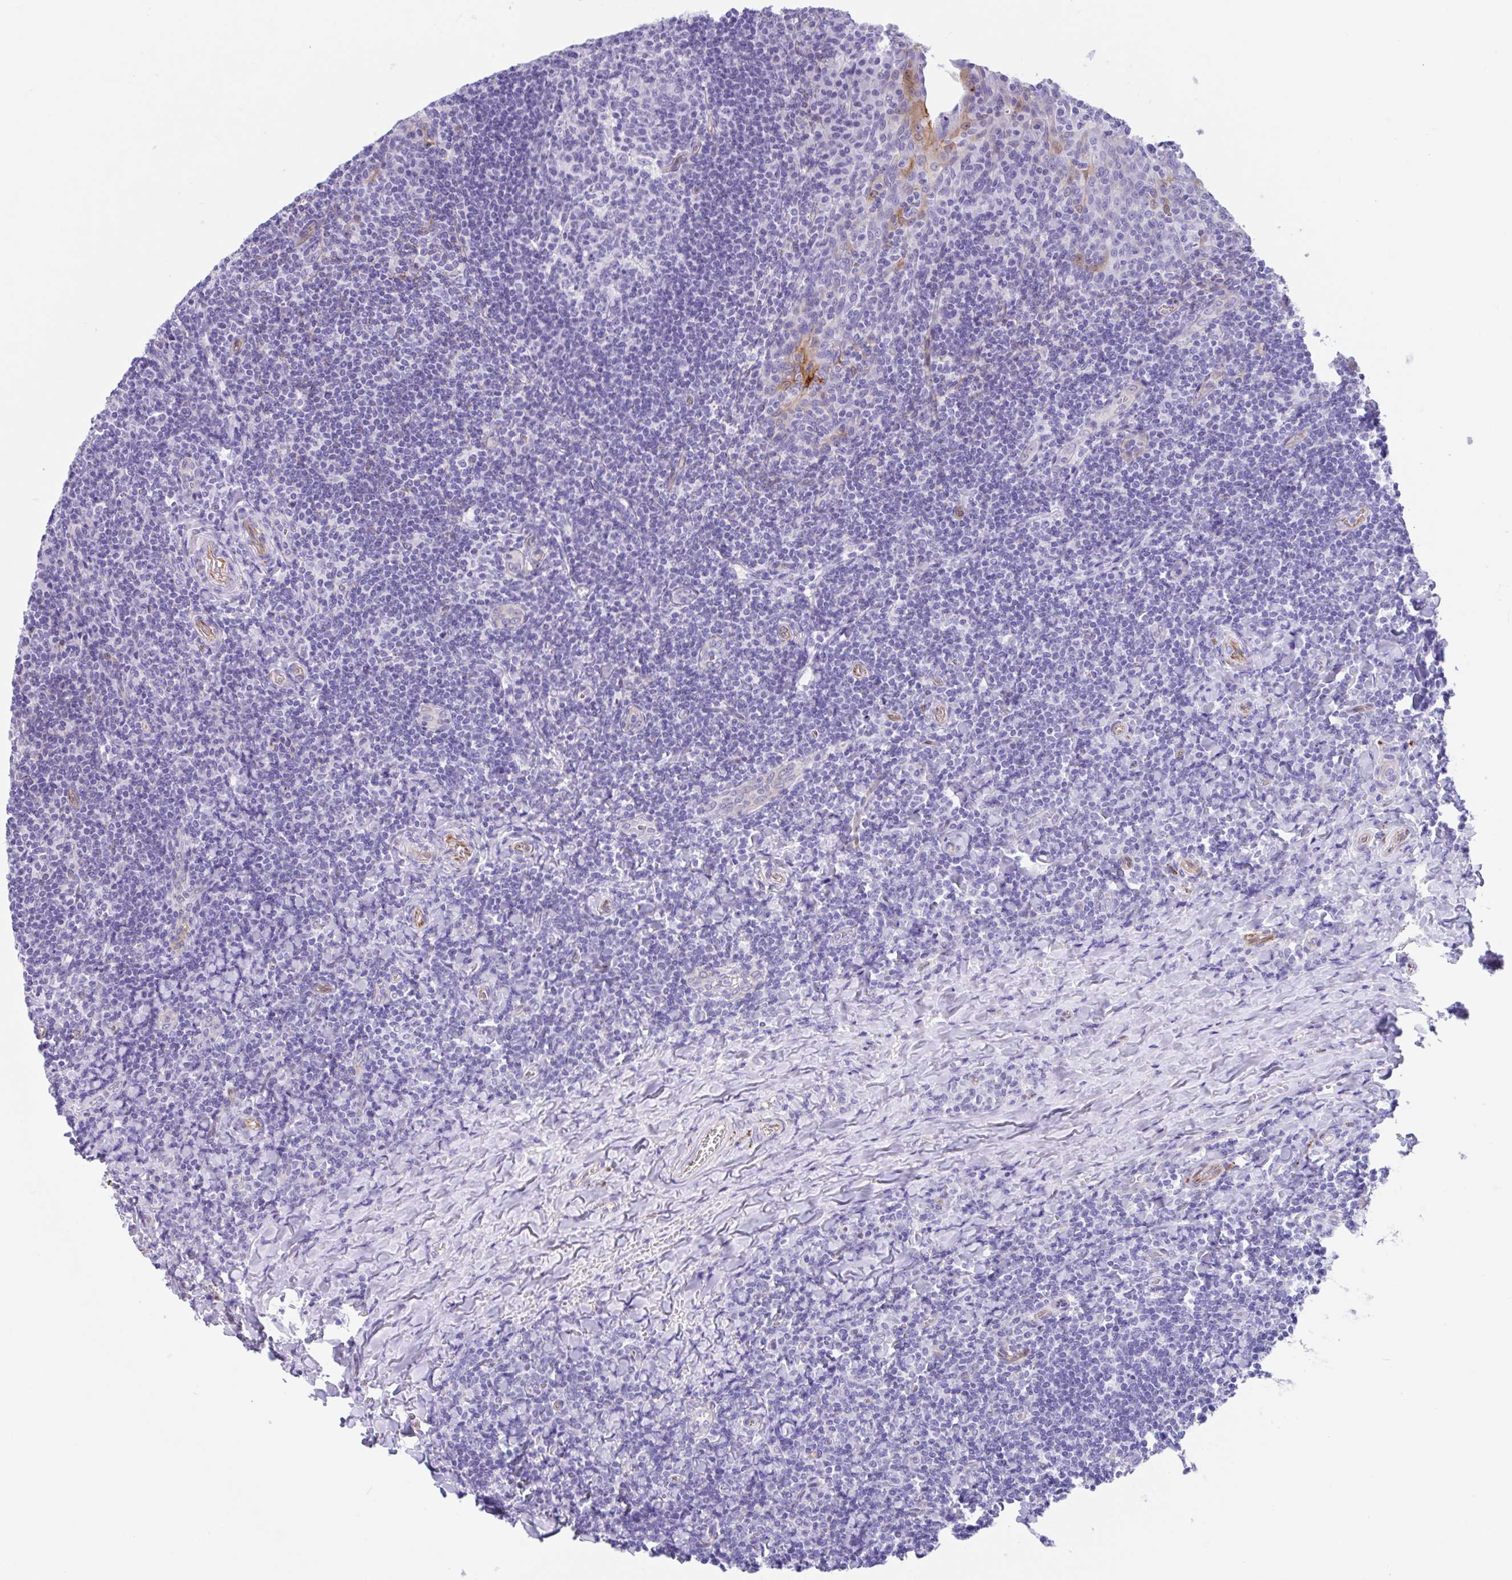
{"staining": {"intensity": "negative", "quantity": "none", "location": "none"}, "tissue": "tonsil", "cell_type": "Germinal center cells", "image_type": "normal", "snomed": [{"axis": "morphology", "description": "Normal tissue, NOS"}, {"axis": "topography", "description": "Tonsil"}], "caption": "A micrograph of tonsil stained for a protein reveals no brown staining in germinal center cells. (DAB immunohistochemistry (IHC) visualized using brightfield microscopy, high magnification).", "gene": "FAM107A", "patient": {"sex": "male", "age": 17}}